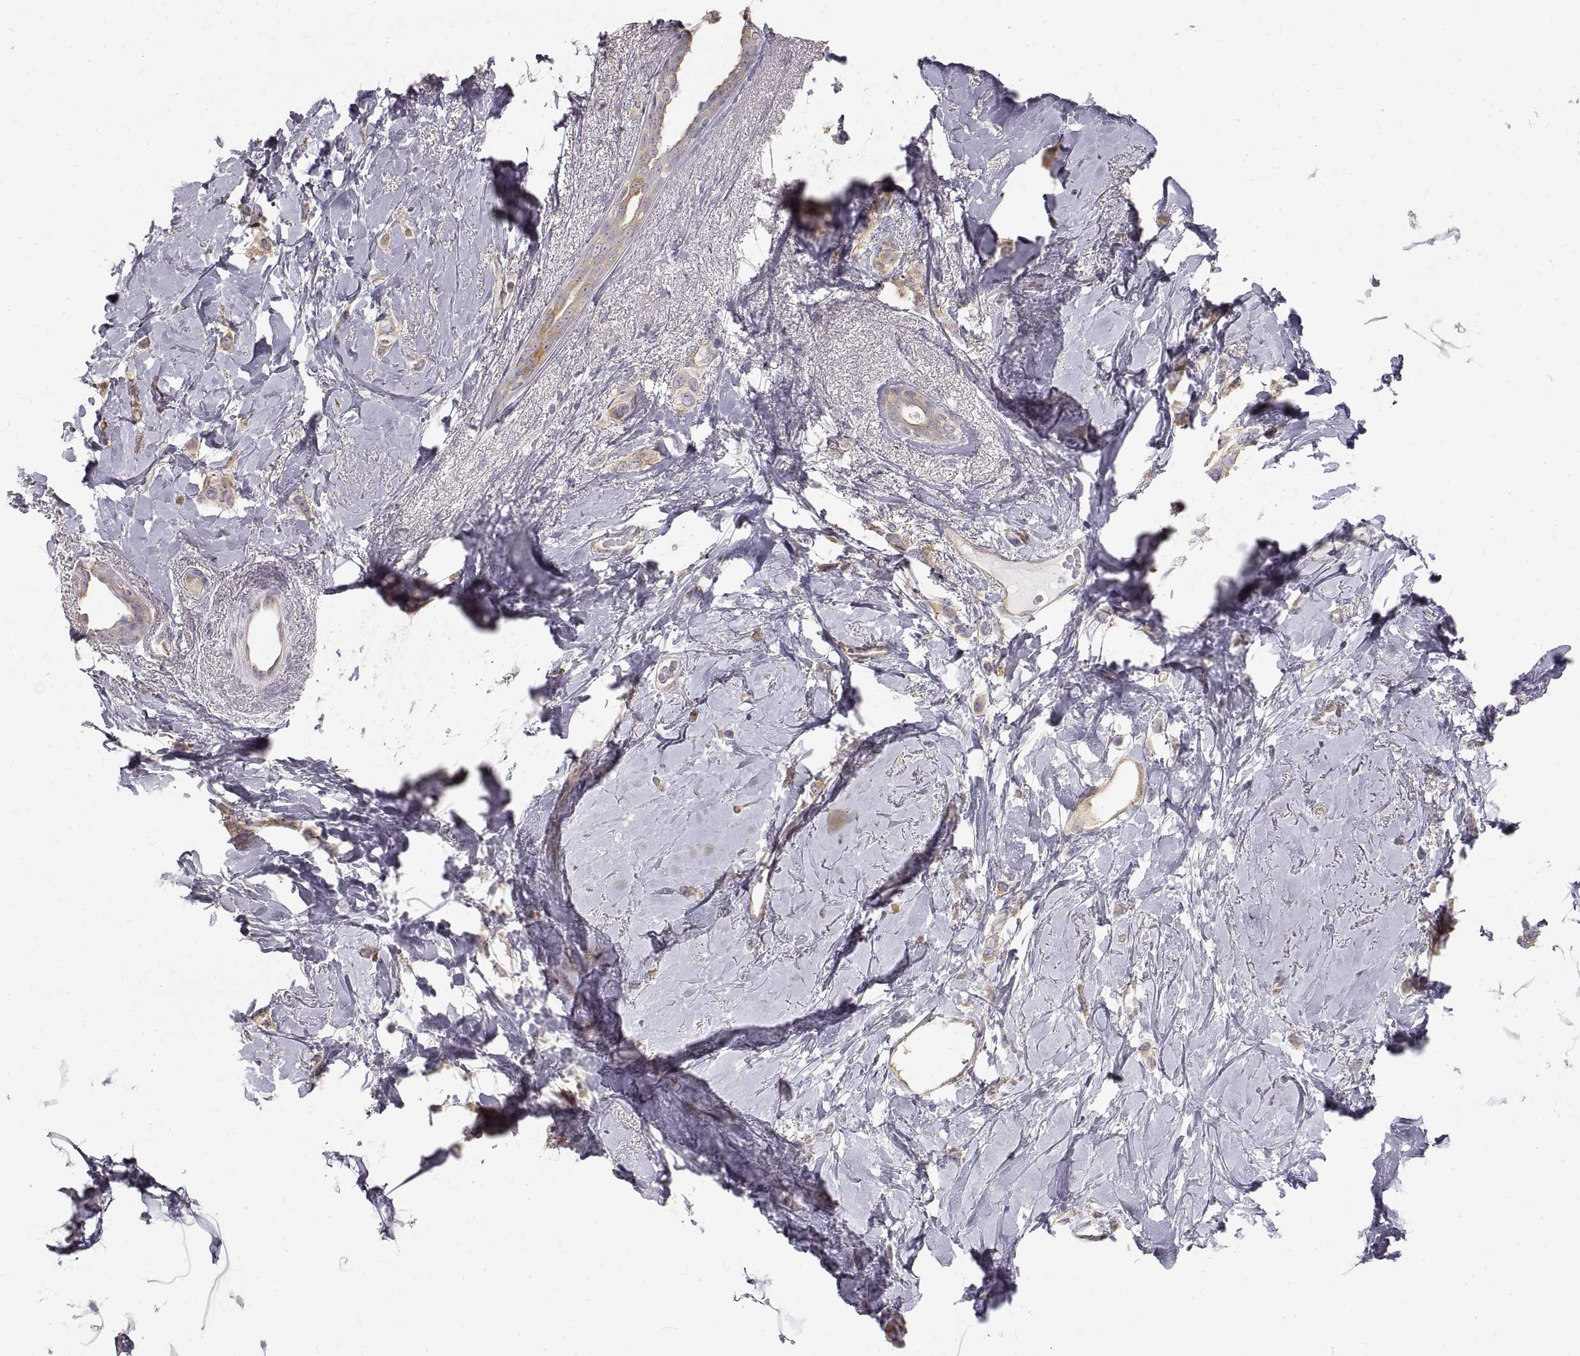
{"staining": {"intensity": "moderate", "quantity": "<25%", "location": "cytoplasmic/membranous"}, "tissue": "breast cancer", "cell_type": "Tumor cells", "image_type": "cancer", "snomed": [{"axis": "morphology", "description": "Duct carcinoma"}, {"axis": "topography", "description": "Breast"}], "caption": "This is a photomicrograph of IHC staining of infiltrating ductal carcinoma (breast), which shows moderate staining in the cytoplasmic/membranous of tumor cells.", "gene": "HSP90AB1", "patient": {"sex": "female", "age": 40}}